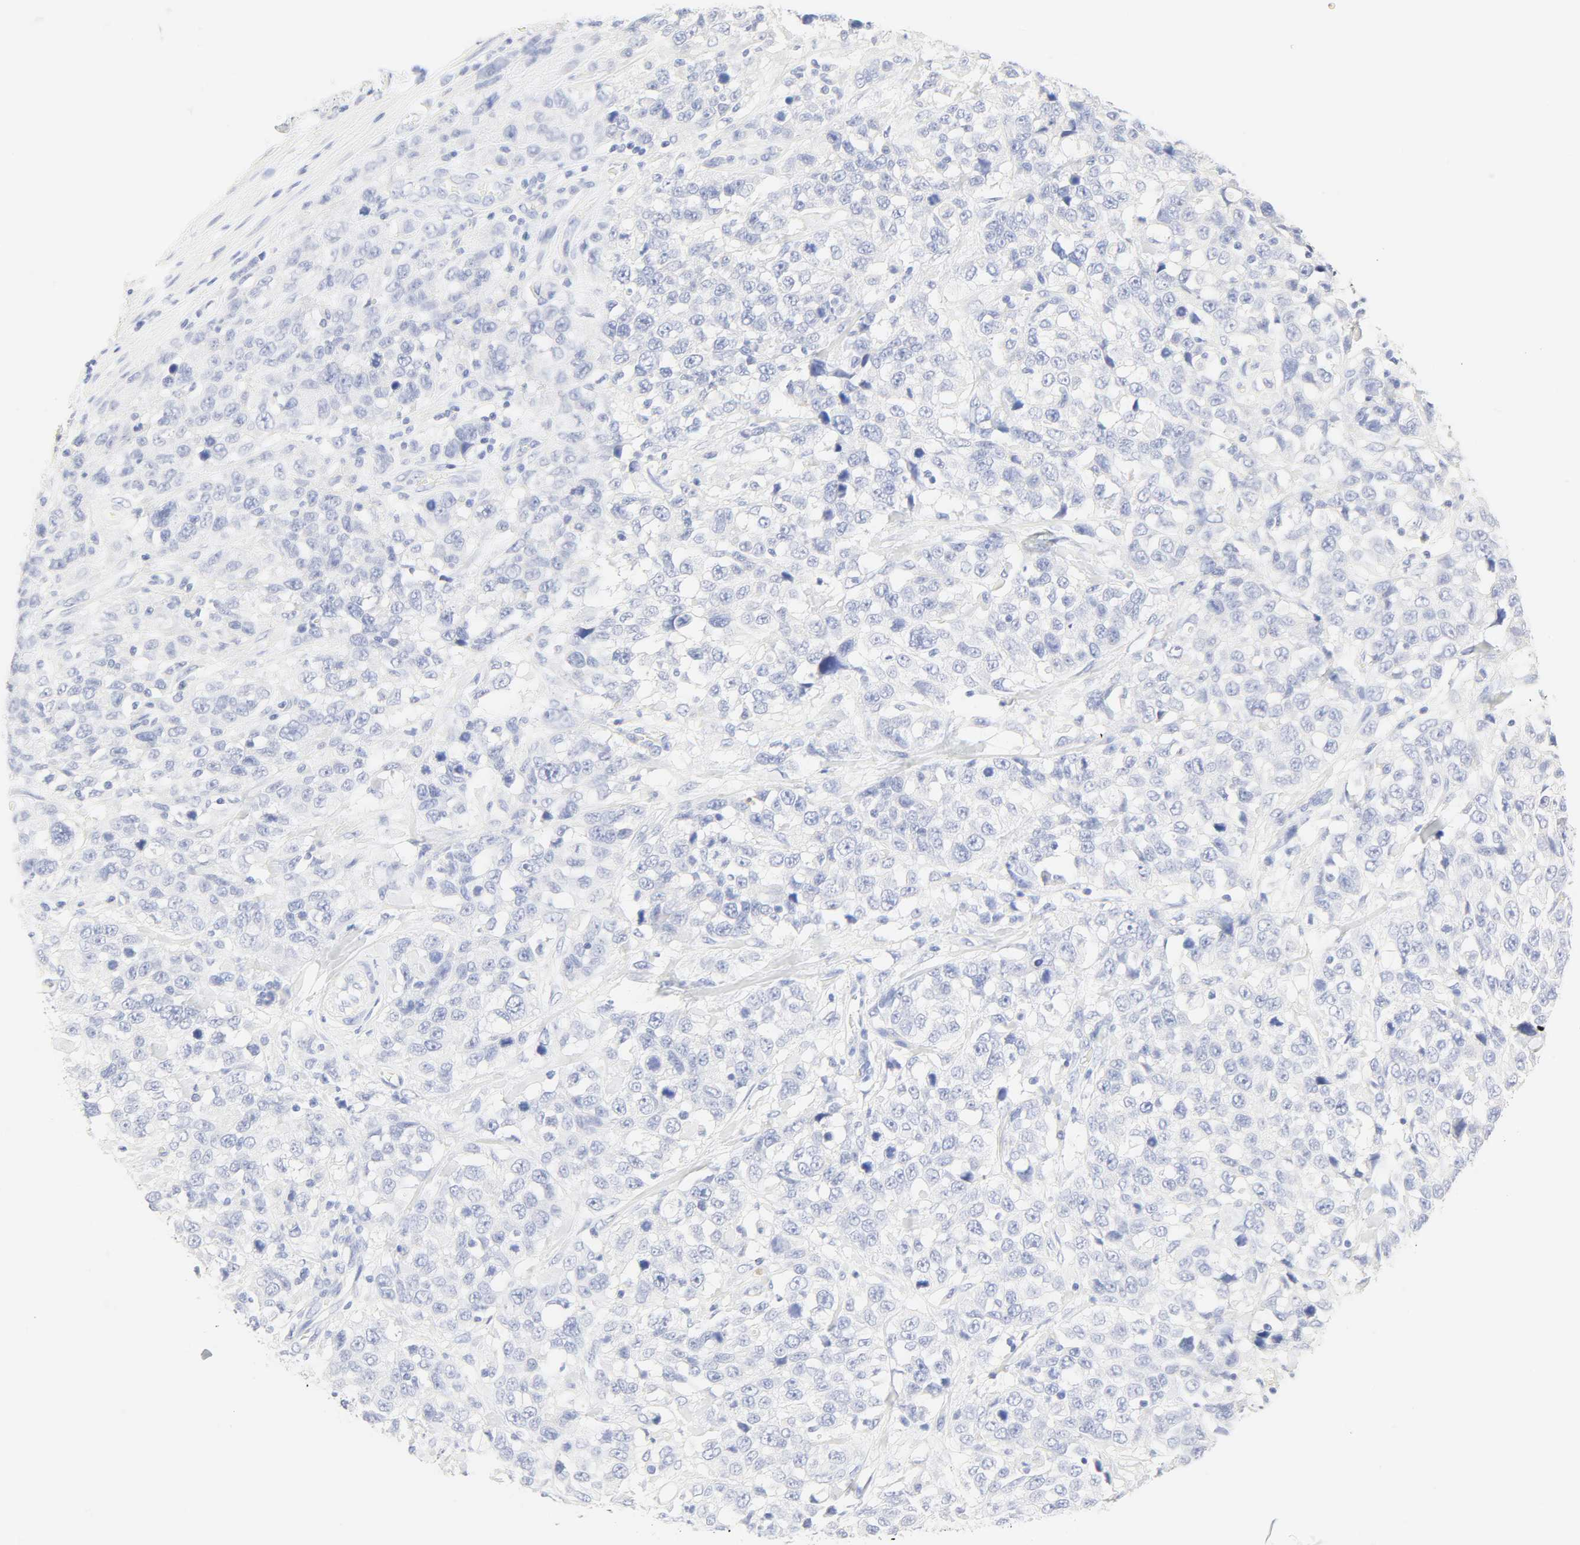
{"staining": {"intensity": "negative", "quantity": "none", "location": "none"}, "tissue": "stomach cancer", "cell_type": "Tumor cells", "image_type": "cancer", "snomed": [{"axis": "morphology", "description": "Normal tissue, NOS"}, {"axis": "morphology", "description": "Adenocarcinoma, NOS"}, {"axis": "topography", "description": "Stomach"}], "caption": "An IHC histopathology image of stomach cancer (adenocarcinoma) is shown. There is no staining in tumor cells of stomach cancer (adenocarcinoma). (Stains: DAB immunohistochemistry with hematoxylin counter stain, Microscopy: brightfield microscopy at high magnification).", "gene": "SLCO1B3", "patient": {"sex": "male", "age": 48}}